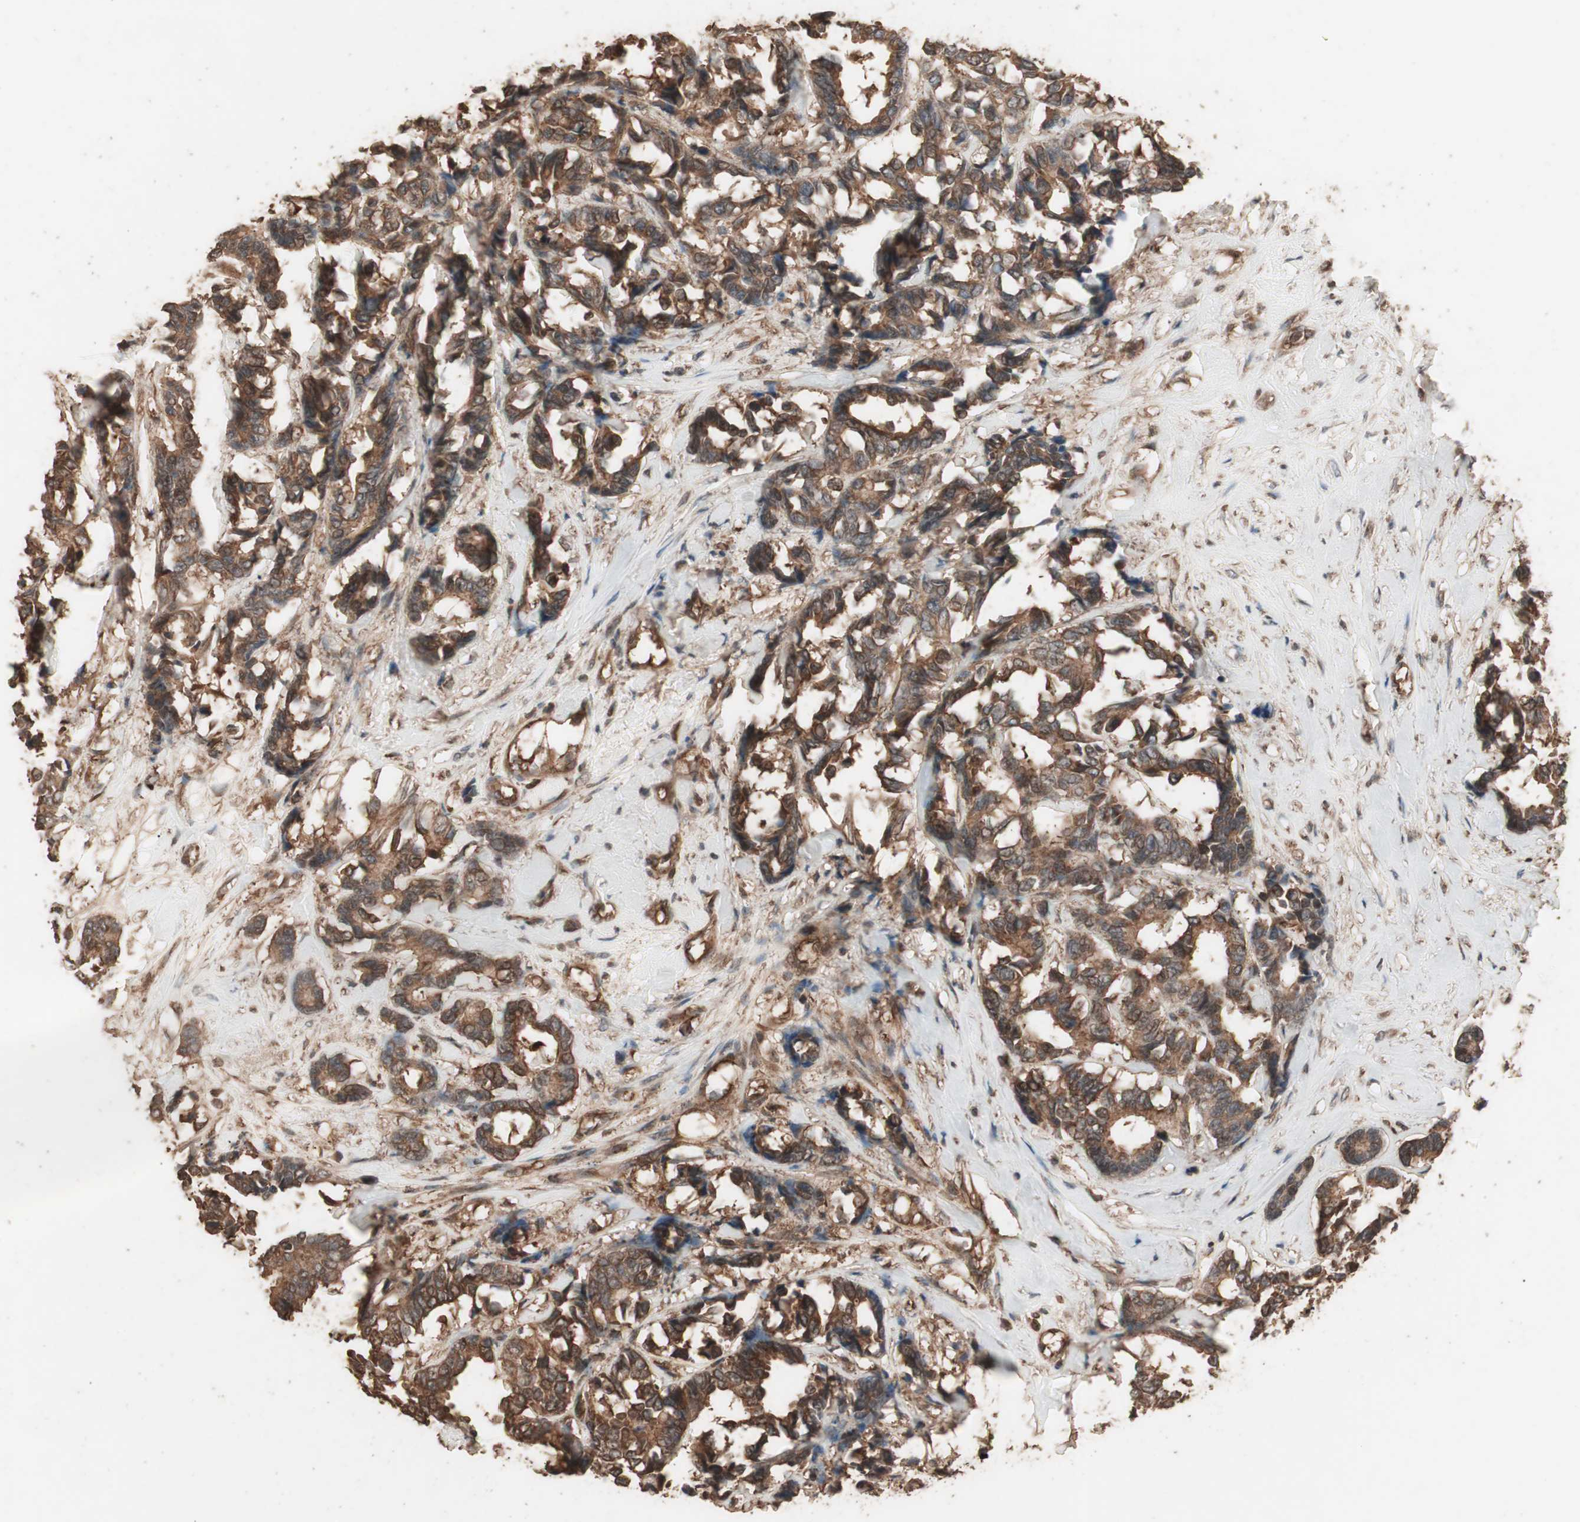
{"staining": {"intensity": "moderate", "quantity": ">75%", "location": "cytoplasmic/membranous"}, "tissue": "breast cancer", "cell_type": "Tumor cells", "image_type": "cancer", "snomed": [{"axis": "morphology", "description": "Duct carcinoma"}, {"axis": "topography", "description": "Breast"}], "caption": "Moderate cytoplasmic/membranous protein expression is appreciated in about >75% of tumor cells in intraductal carcinoma (breast). (Stains: DAB (3,3'-diaminobenzidine) in brown, nuclei in blue, Microscopy: brightfield microscopy at high magnification).", "gene": "CCN4", "patient": {"sex": "female", "age": 87}}